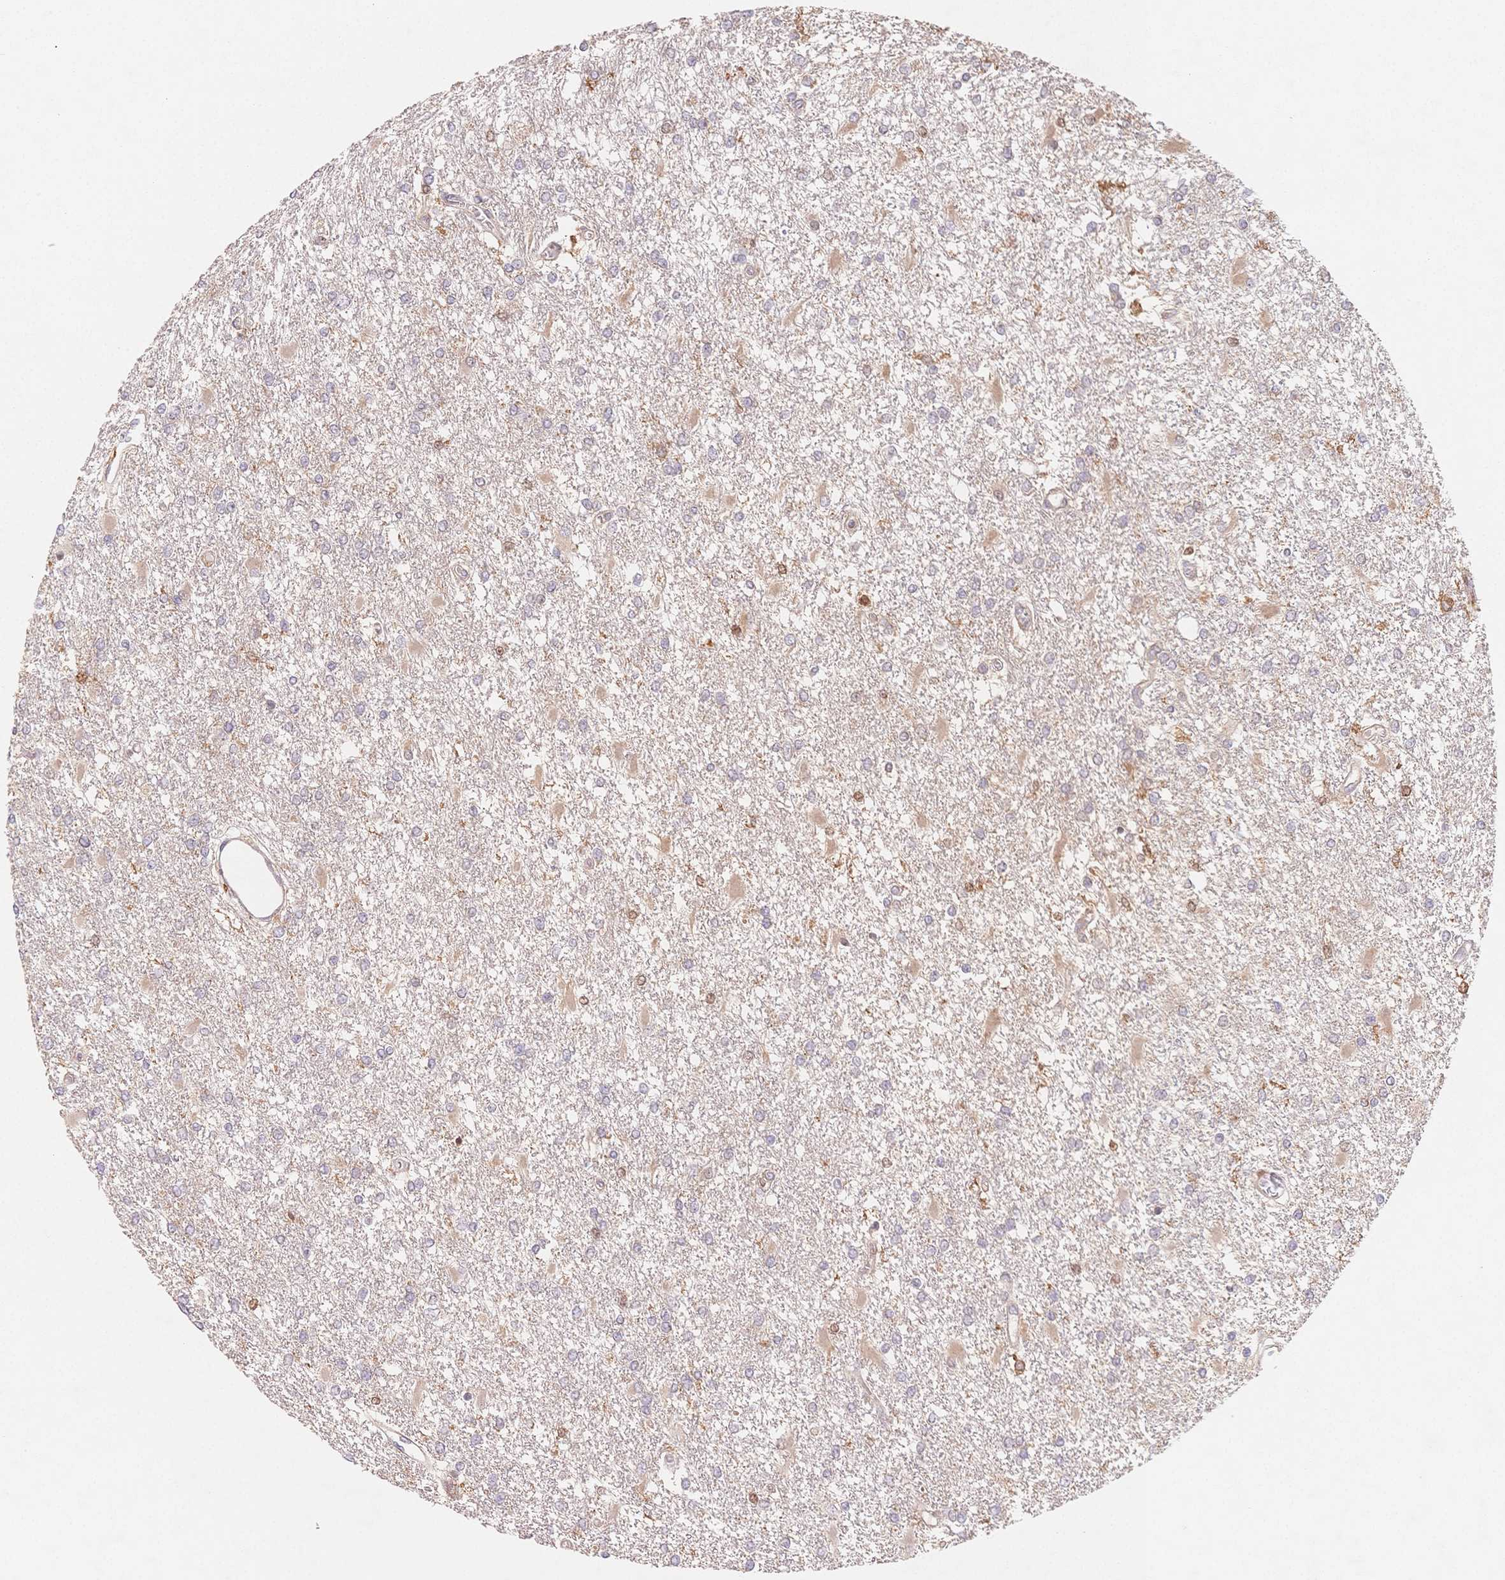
{"staining": {"intensity": "weak", "quantity": "<25%", "location": "cytoplasmic/membranous"}, "tissue": "glioma", "cell_type": "Tumor cells", "image_type": "cancer", "snomed": [{"axis": "morphology", "description": "Glioma, malignant, High grade"}, {"axis": "topography", "description": "Cerebral cortex"}], "caption": "Human glioma stained for a protein using IHC exhibits no staining in tumor cells.", "gene": "C12orf75", "patient": {"sex": "male", "age": 79}}